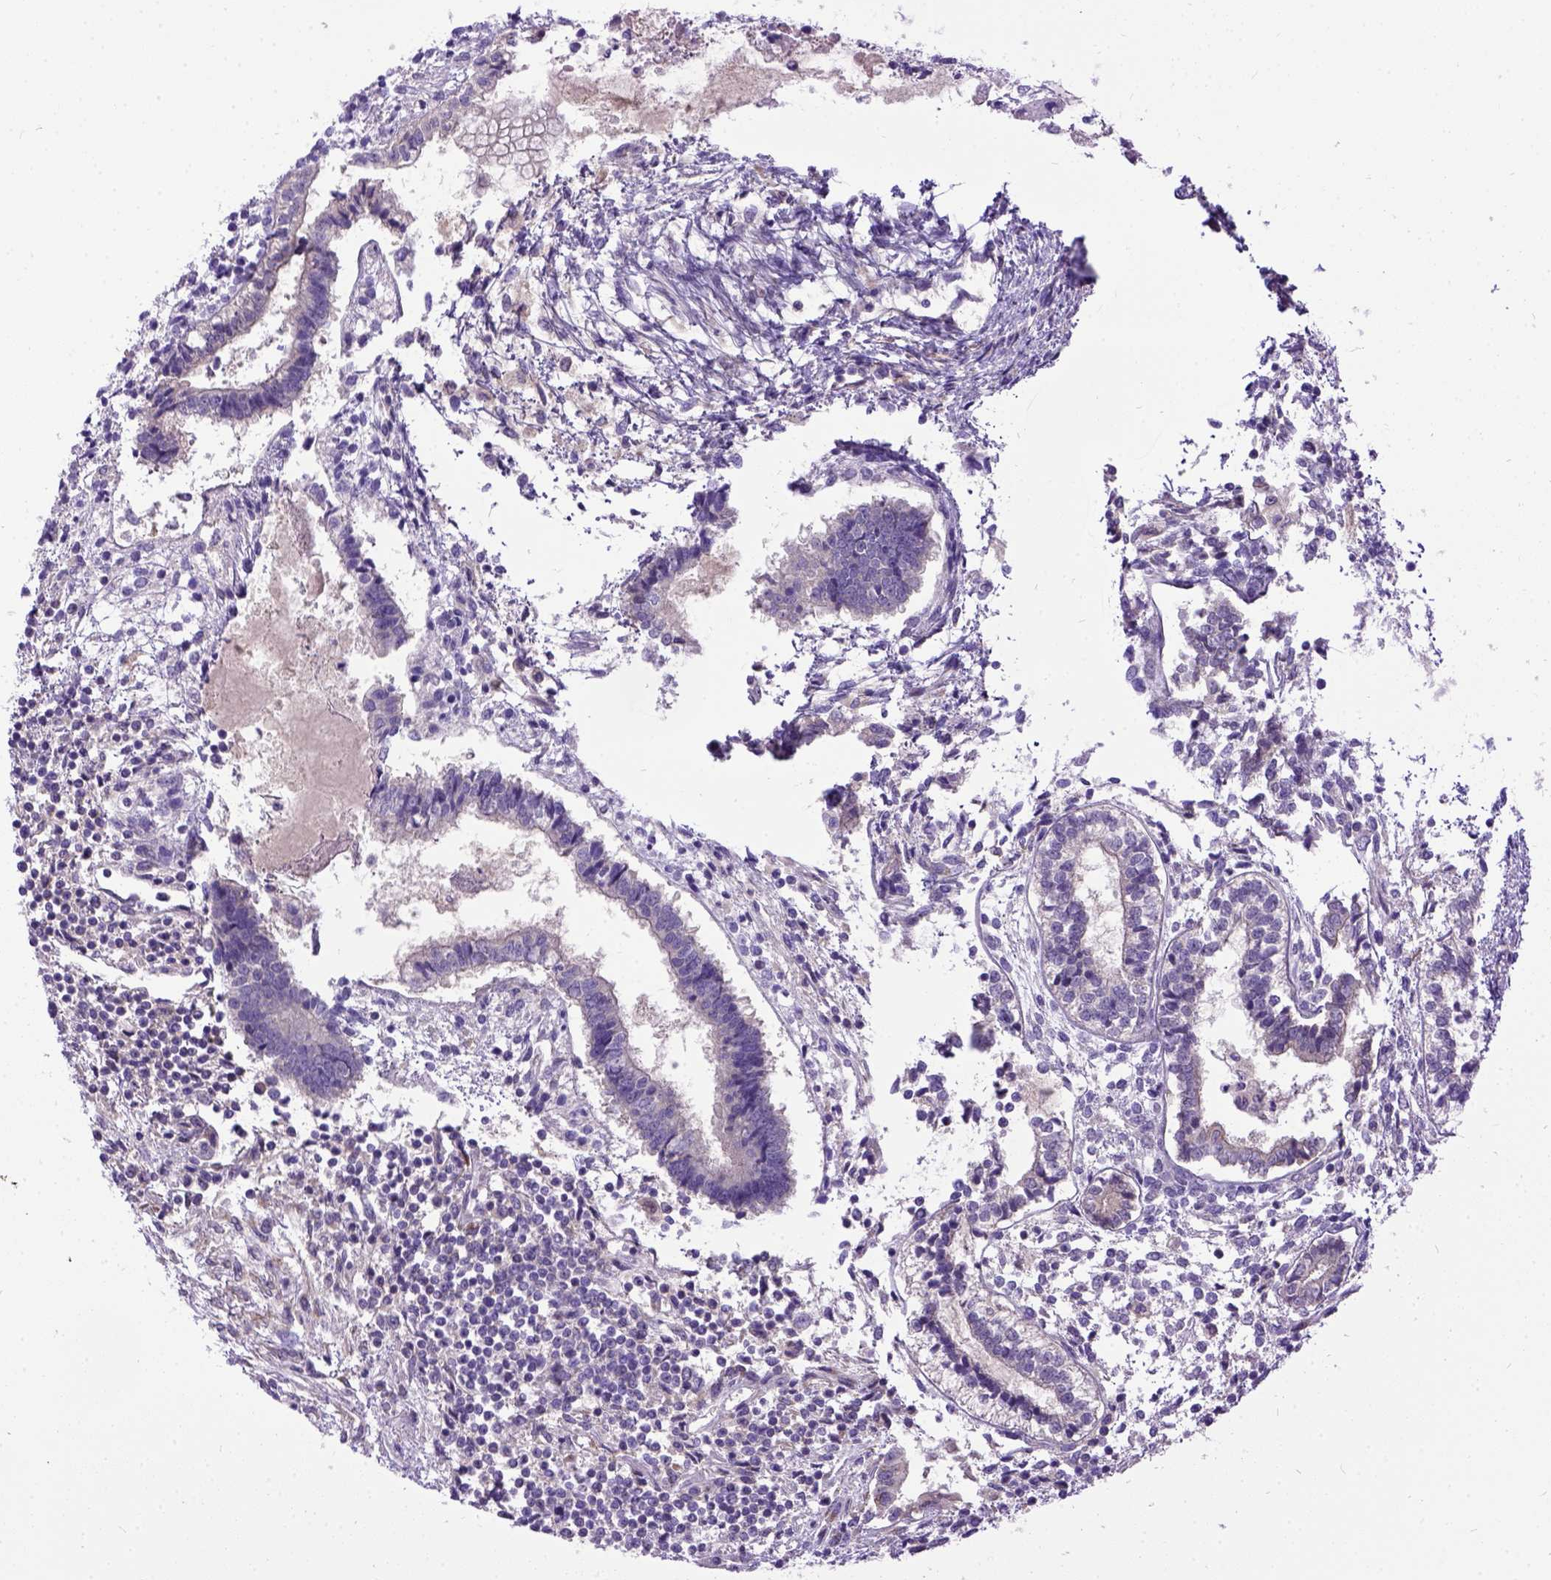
{"staining": {"intensity": "negative", "quantity": "none", "location": "none"}, "tissue": "testis cancer", "cell_type": "Tumor cells", "image_type": "cancer", "snomed": [{"axis": "morphology", "description": "Carcinoma, Embryonal, NOS"}, {"axis": "topography", "description": "Testis"}], "caption": "A micrograph of human testis cancer (embryonal carcinoma) is negative for staining in tumor cells.", "gene": "NEK5", "patient": {"sex": "male", "age": 37}}